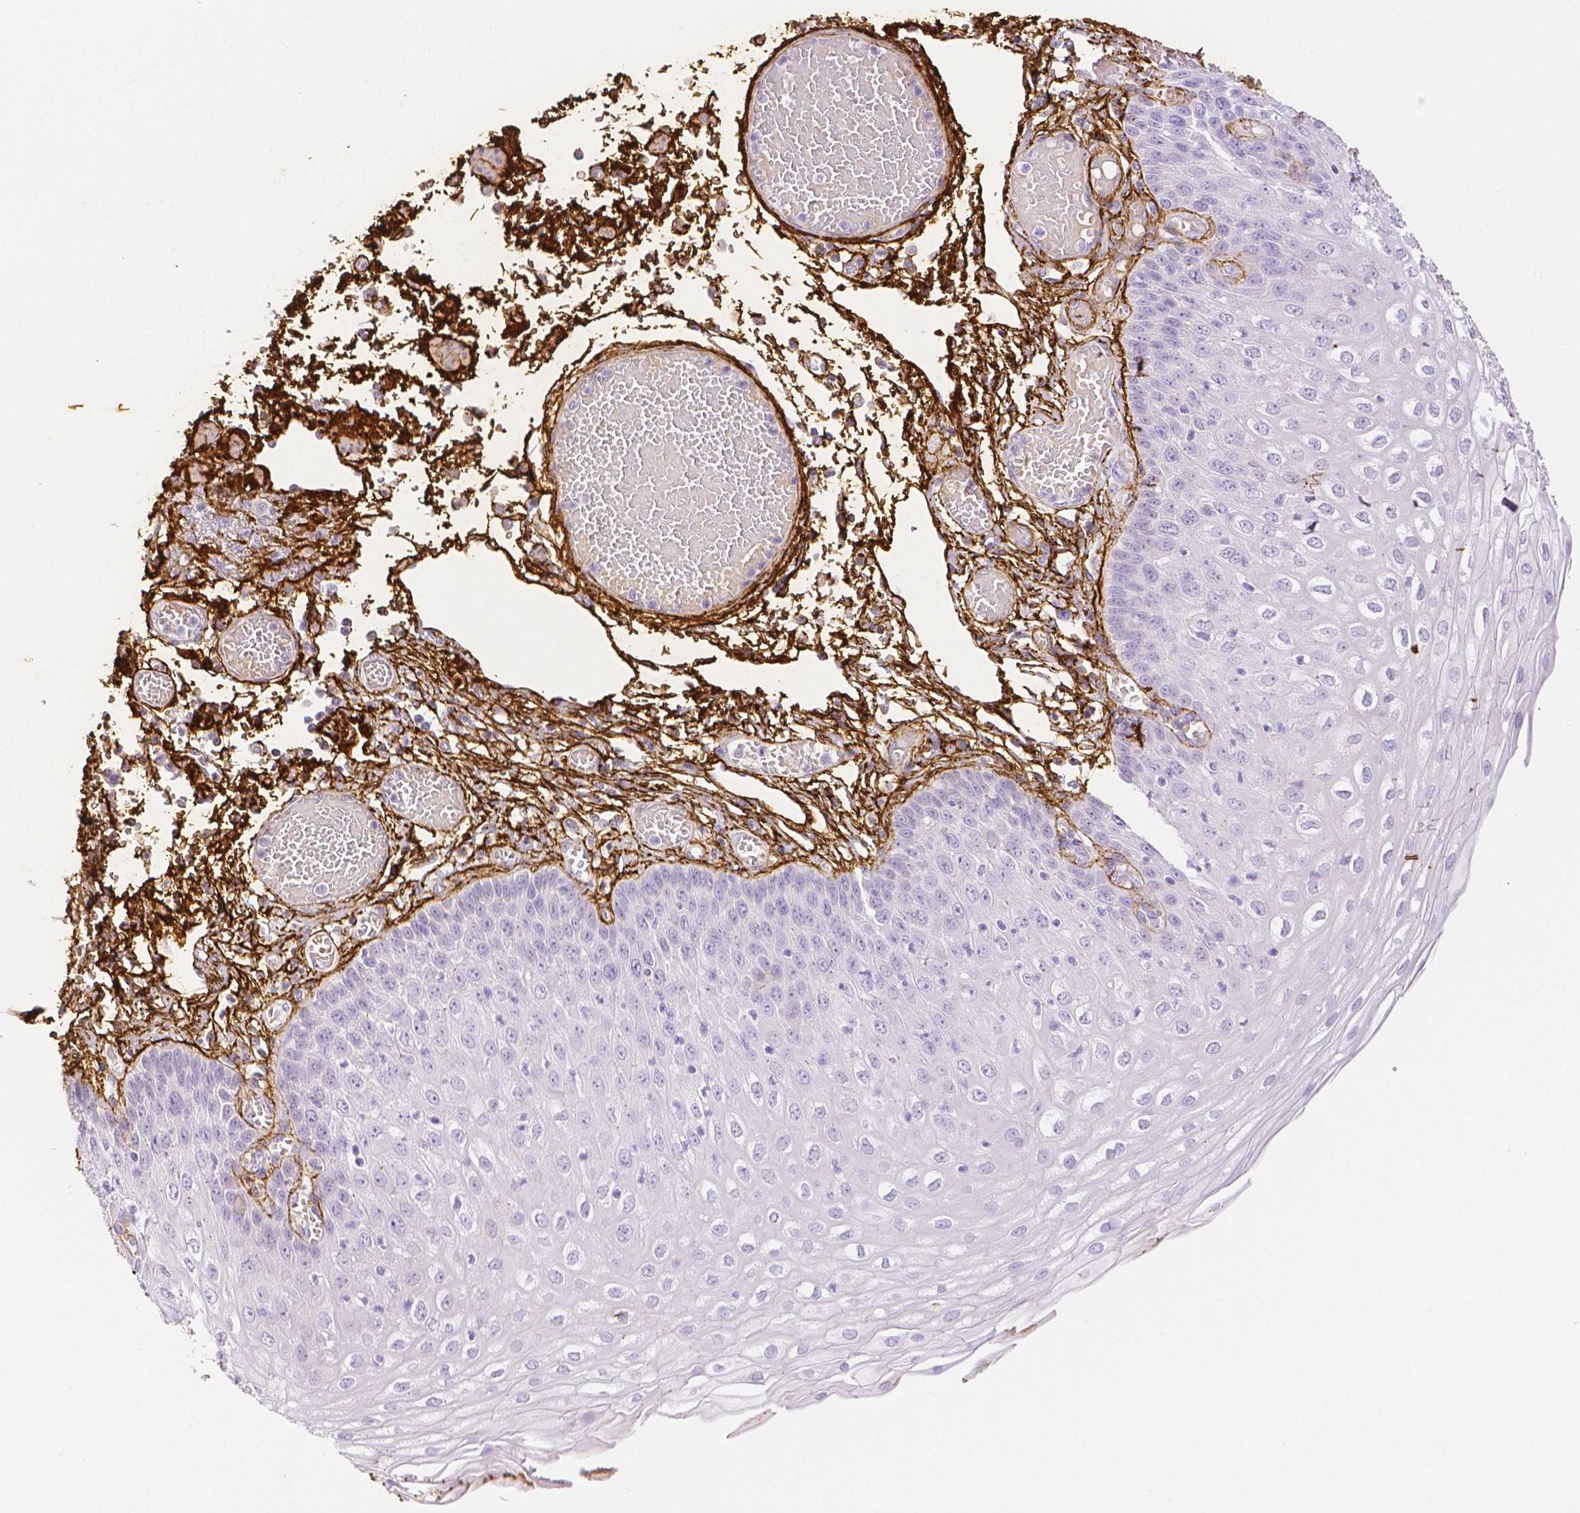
{"staining": {"intensity": "negative", "quantity": "none", "location": "none"}, "tissue": "esophagus", "cell_type": "Squamous epithelial cells", "image_type": "normal", "snomed": [{"axis": "morphology", "description": "Normal tissue, NOS"}, {"axis": "morphology", "description": "Adenocarcinoma, NOS"}, {"axis": "topography", "description": "Esophagus"}], "caption": "High magnification brightfield microscopy of unremarkable esophagus stained with DAB (brown) and counterstained with hematoxylin (blue): squamous epithelial cells show no significant staining. (DAB IHC visualized using brightfield microscopy, high magnification).", "gene": "FBN1", "patient": {"sex": "male", "age": 81}}